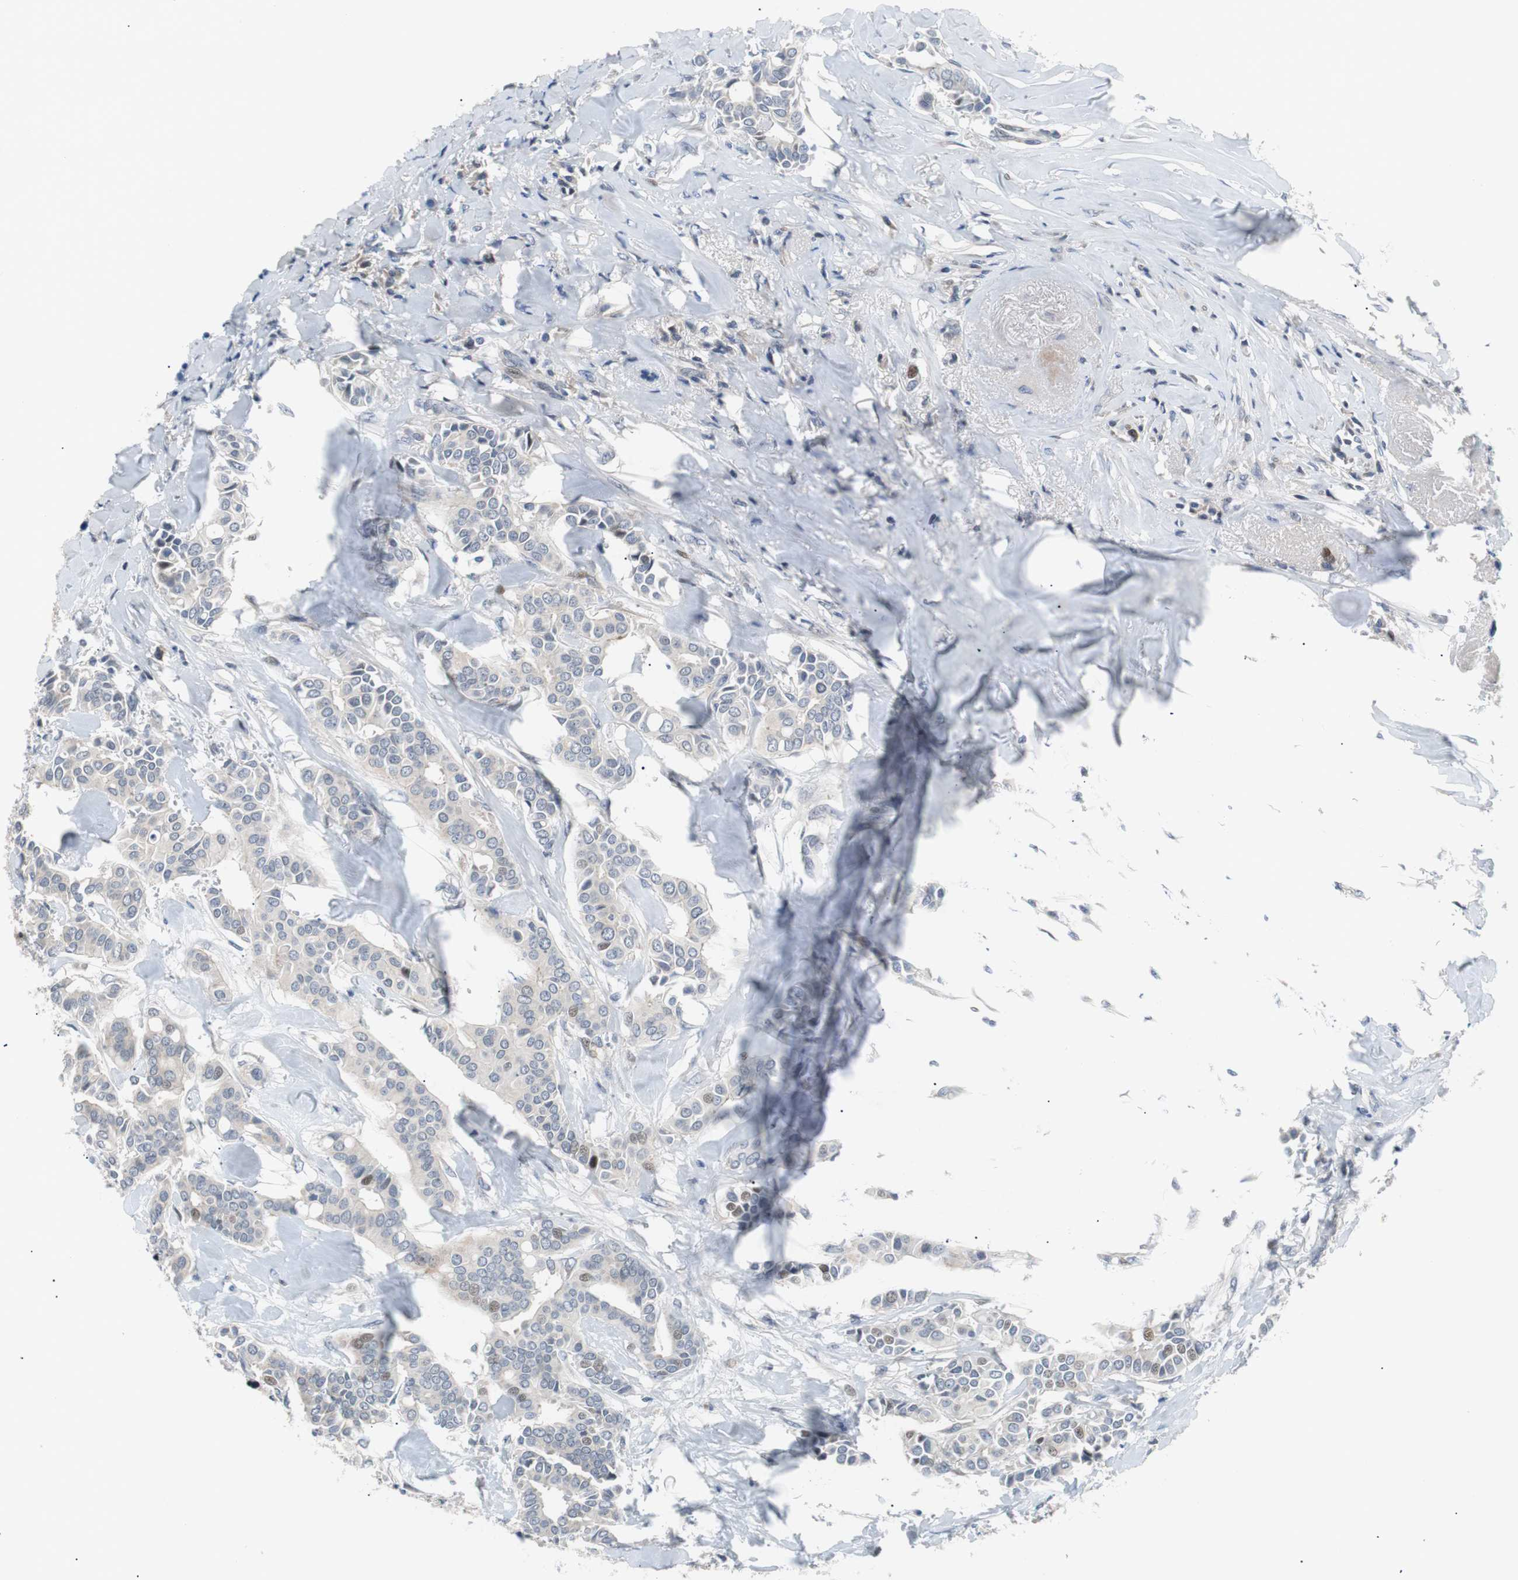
{"staining": {"intensity": "negative", "quantity": "none", "location": "none"}, "tissue": "head and neck cancer", "cell_type": "Tumor cells", "image_type": "cancer", "snomed": [{"axis": "morphology", "description": "Adenocarcinoma, NOS"}, {"axis": "topography", "description": "Salivary gland"}, {"axis": "topography", "description": "Head-Neck"}], "caption": "Immunohistochemistry (IHC) photomicrograph of neoplastic tissue: head and neck adenocarcinoma stained with DAB (3,3'-diaminobenzidine) demonstrates no significant protein expression in tumor cells.", "gene": "MAP2K4", "patient": {"sex": "female", "age": 59}}